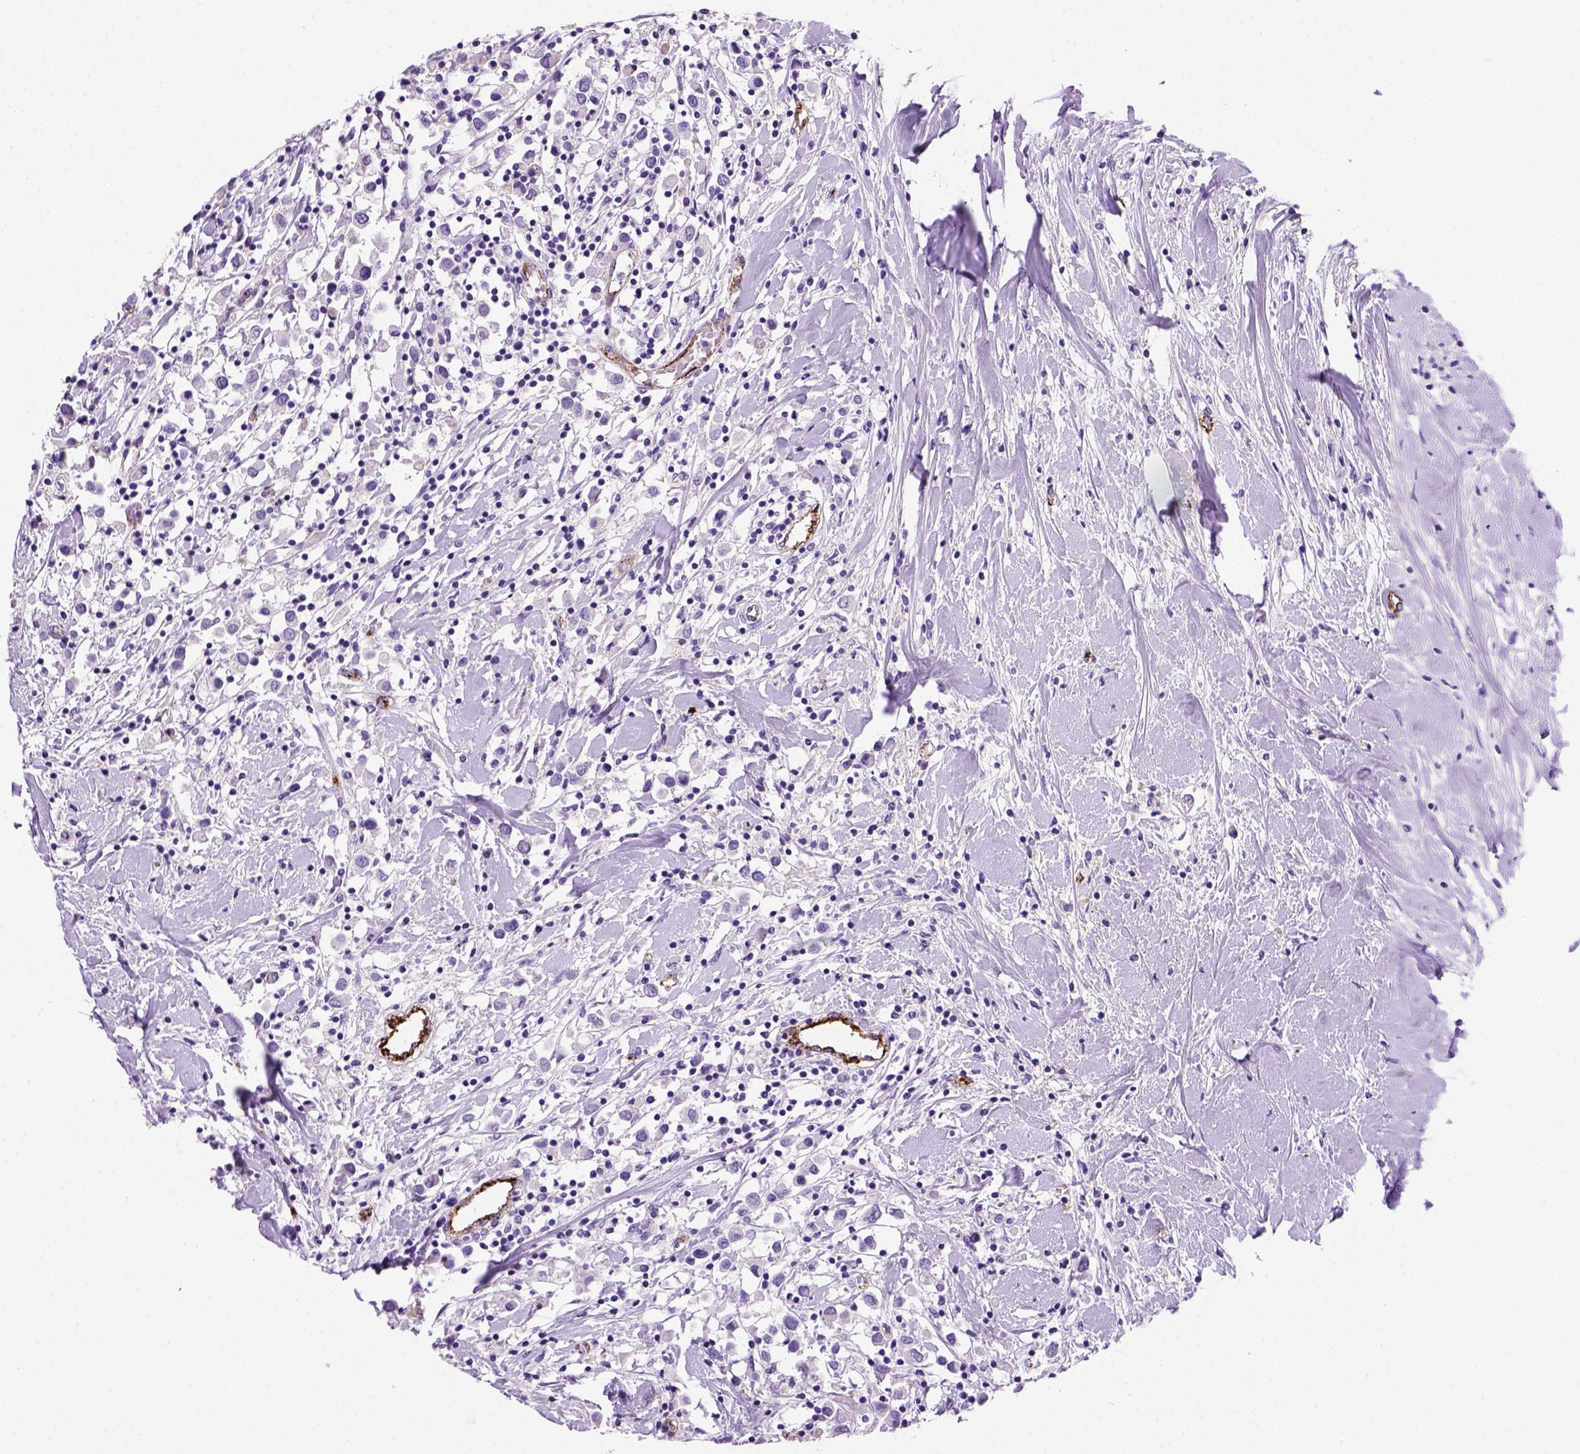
{"staining": {"intensity": "negative", "quantity": "none", "location": "none"}, "tissue": "breast cancer", "cell_type": "Tumor cells", "image_type": "cancer", "snomed": [{"axis": "morphology", "description": "Duct carcinoma"}, {"axis": "topography", "description": "Breast"}], "caption": "There is no significant positivity in tumor cells of intraductal carcinoma (breast).", "gene": "VWF", "patient": {"sex": "female", "age": 61}}